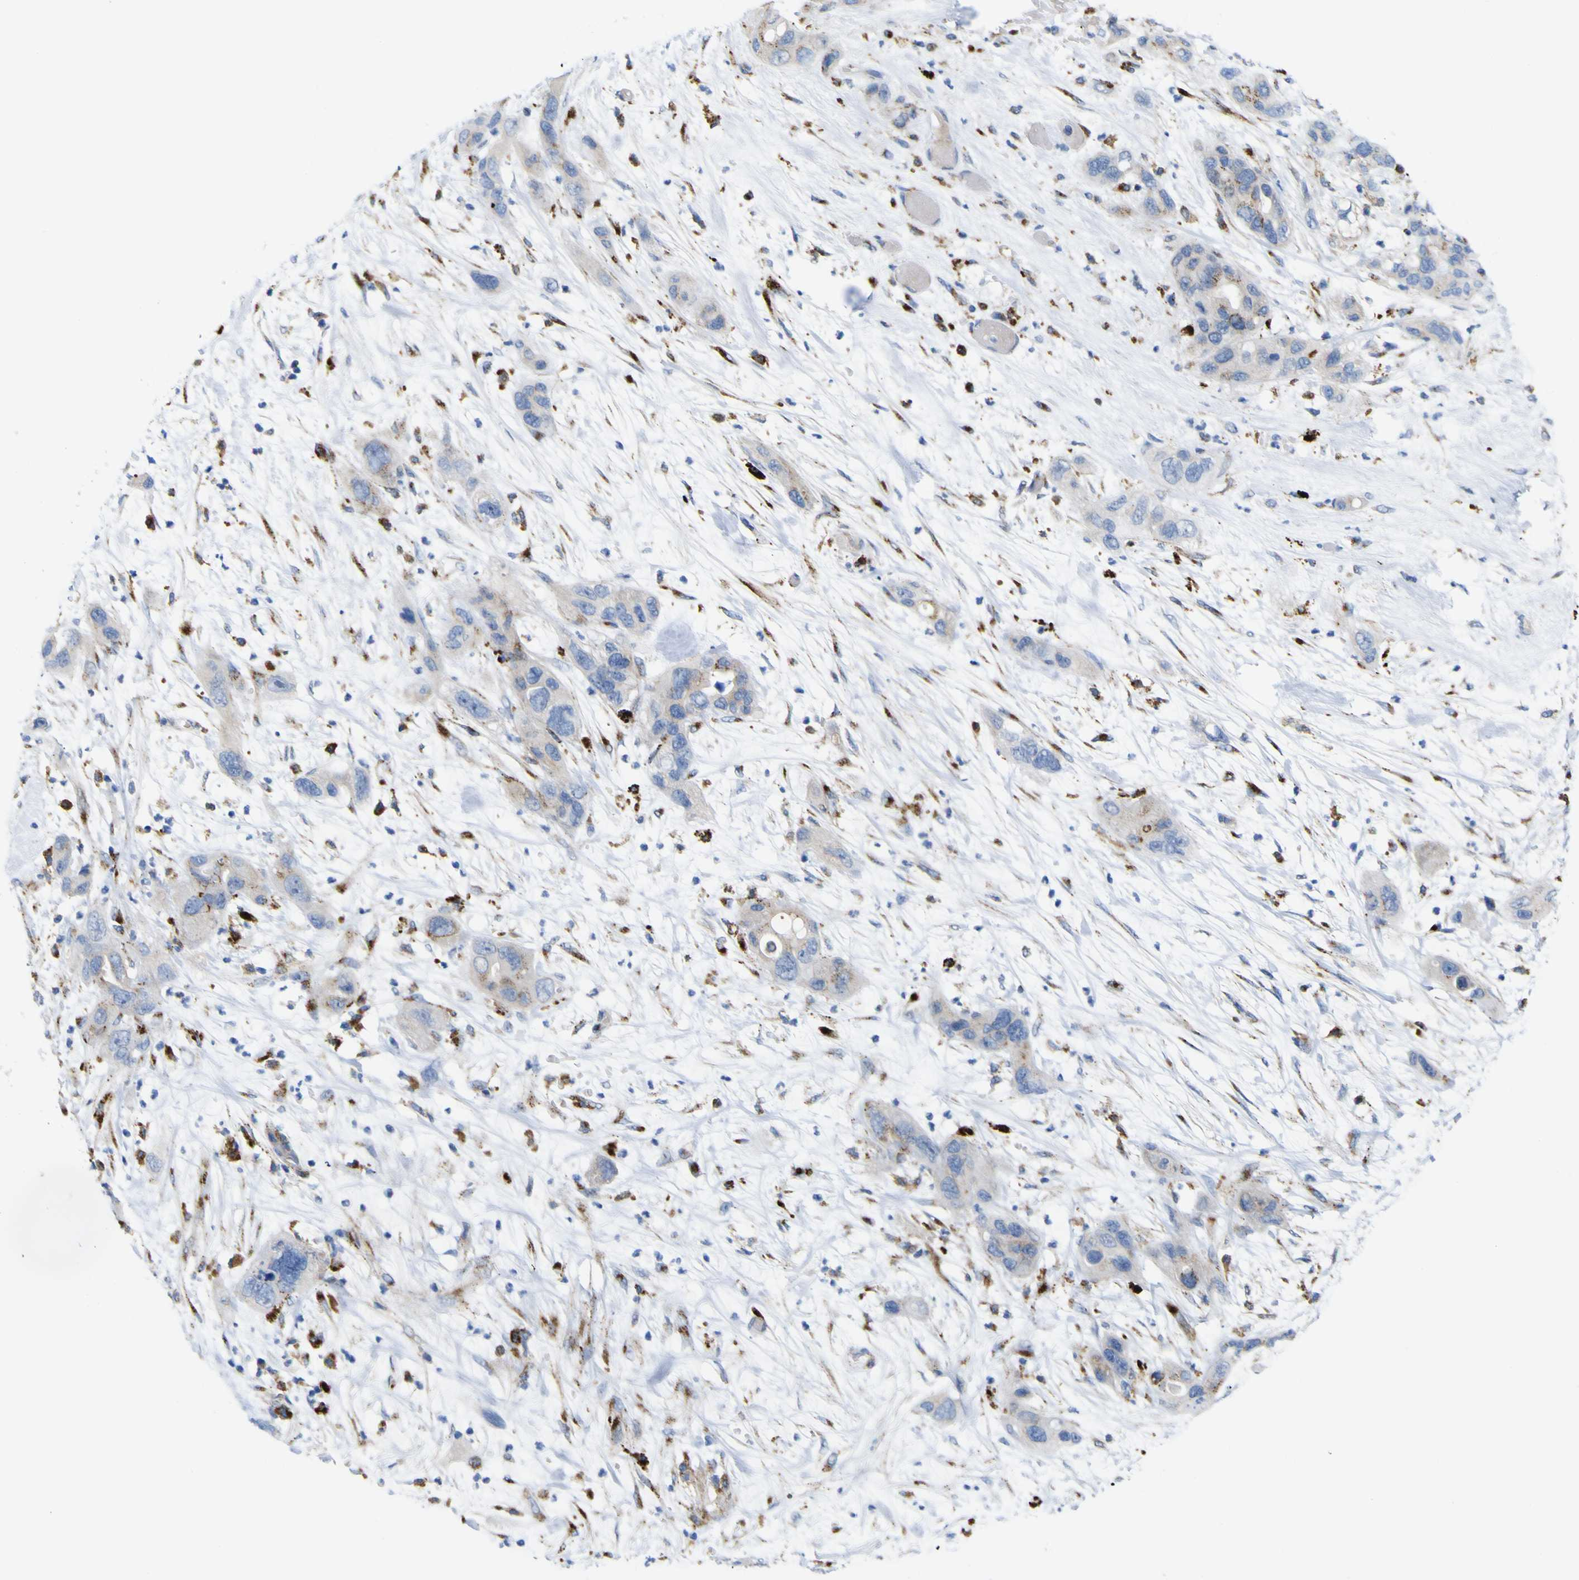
{"staining": {"intensity": "weak", "quantity": ">75%", "location": "cytoplasmic/membranous"}, "tissue": "pancreatic cancer", "cell_type": "Tumor cells", "image_type": "cancer", "snomed": [{"axis": "morphology", "description": "Adenocarcinoma, NOS"}, {"axis": "topography", "description": "Pancreas"}], "caption": "Immunohistochemistry (IHC) photomicrograph of neoplastic tissue: human pancreatic cancer stained using IHC demonstrates low levels of weak protein expression localized specifically in the cytoplasmic/membranous of tumor cells, appearing as a cytoplasmic/membranous brown color.", "gene": "PTPRF", "patient": {"sex": "female", "age": 71}}